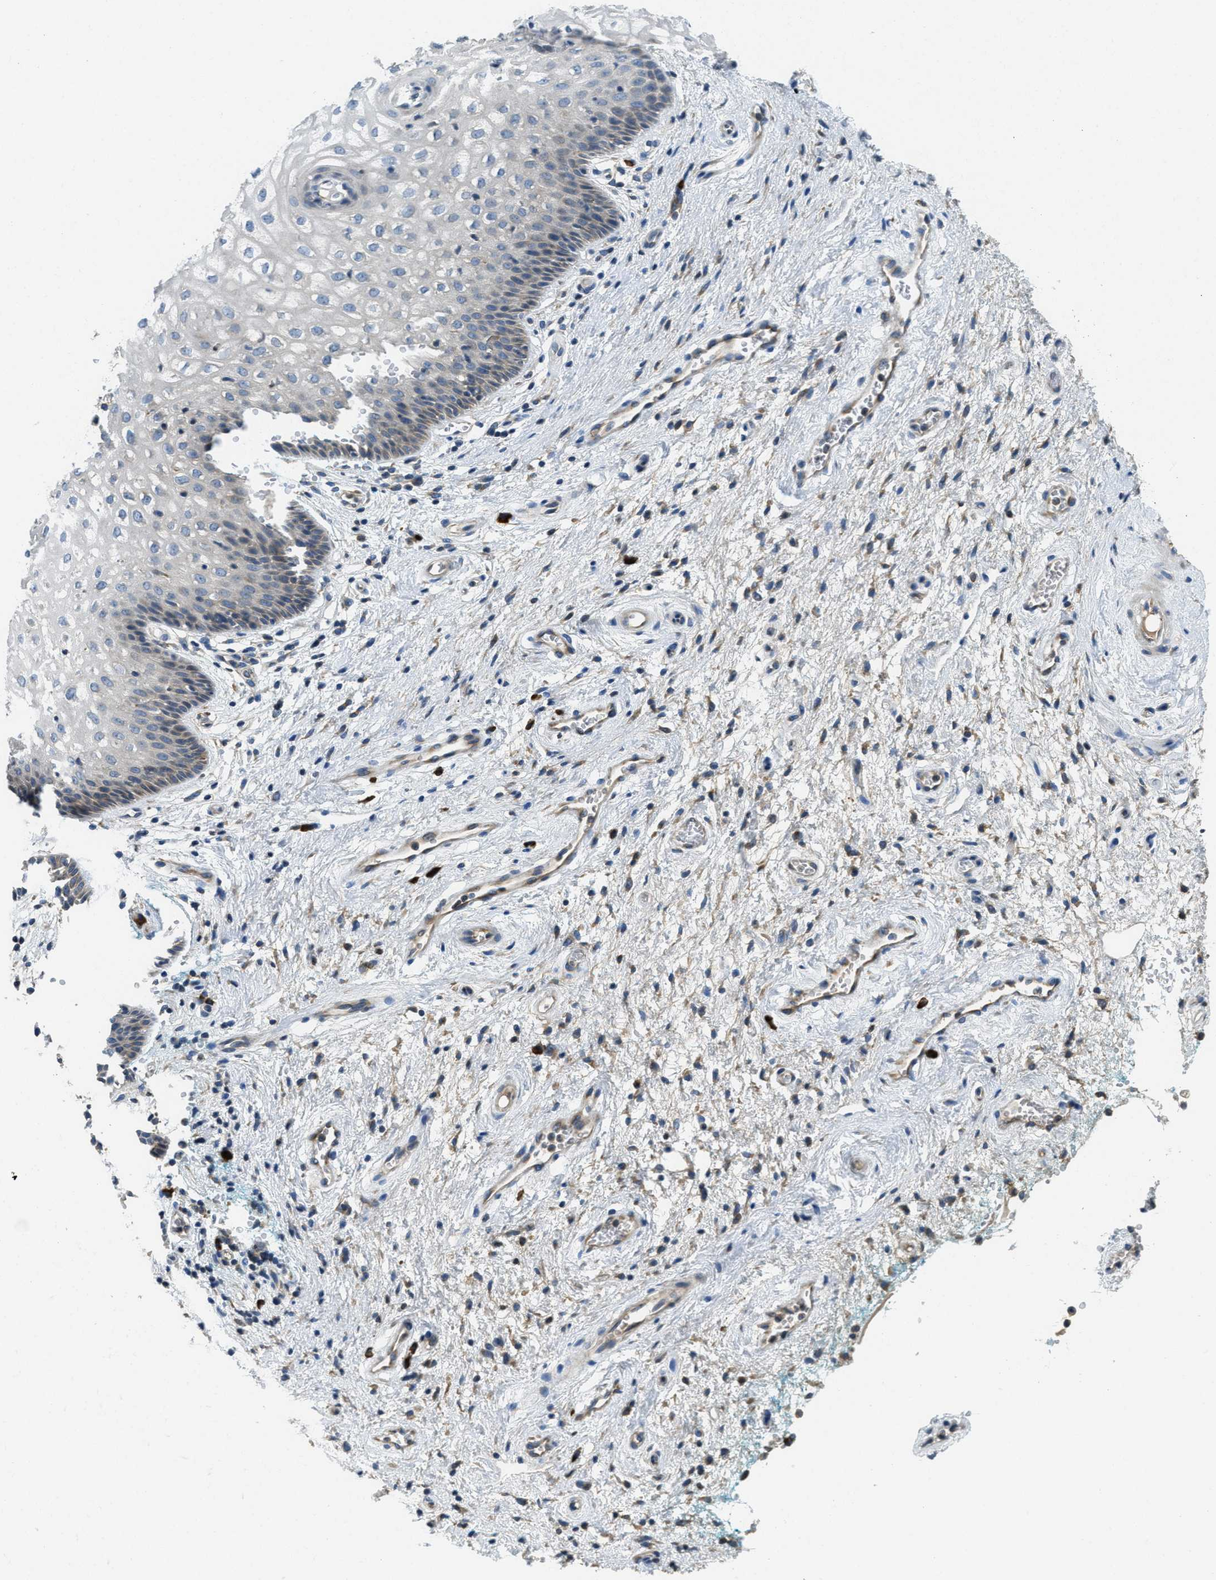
{"staining": {"intensity": "negative", "quantity": "none", "location": "none"}, "tissue": "vagina", "cell_type": "Squamous epithelial cells", "image_type": "normal", "snomed": [{"axis": "morphology", "description": "Normal tissue, NOS"}, {"axis": "topography", "description": "Vagina"}], "caption": "A high-resolution histopathology image shows immunohistochemistry staining of unremarkable vagina, which demonstrates no significant expression in squamous epithelial cells.", "gene": "SSR1", "patient": {"sex": "female", "age": 34}}